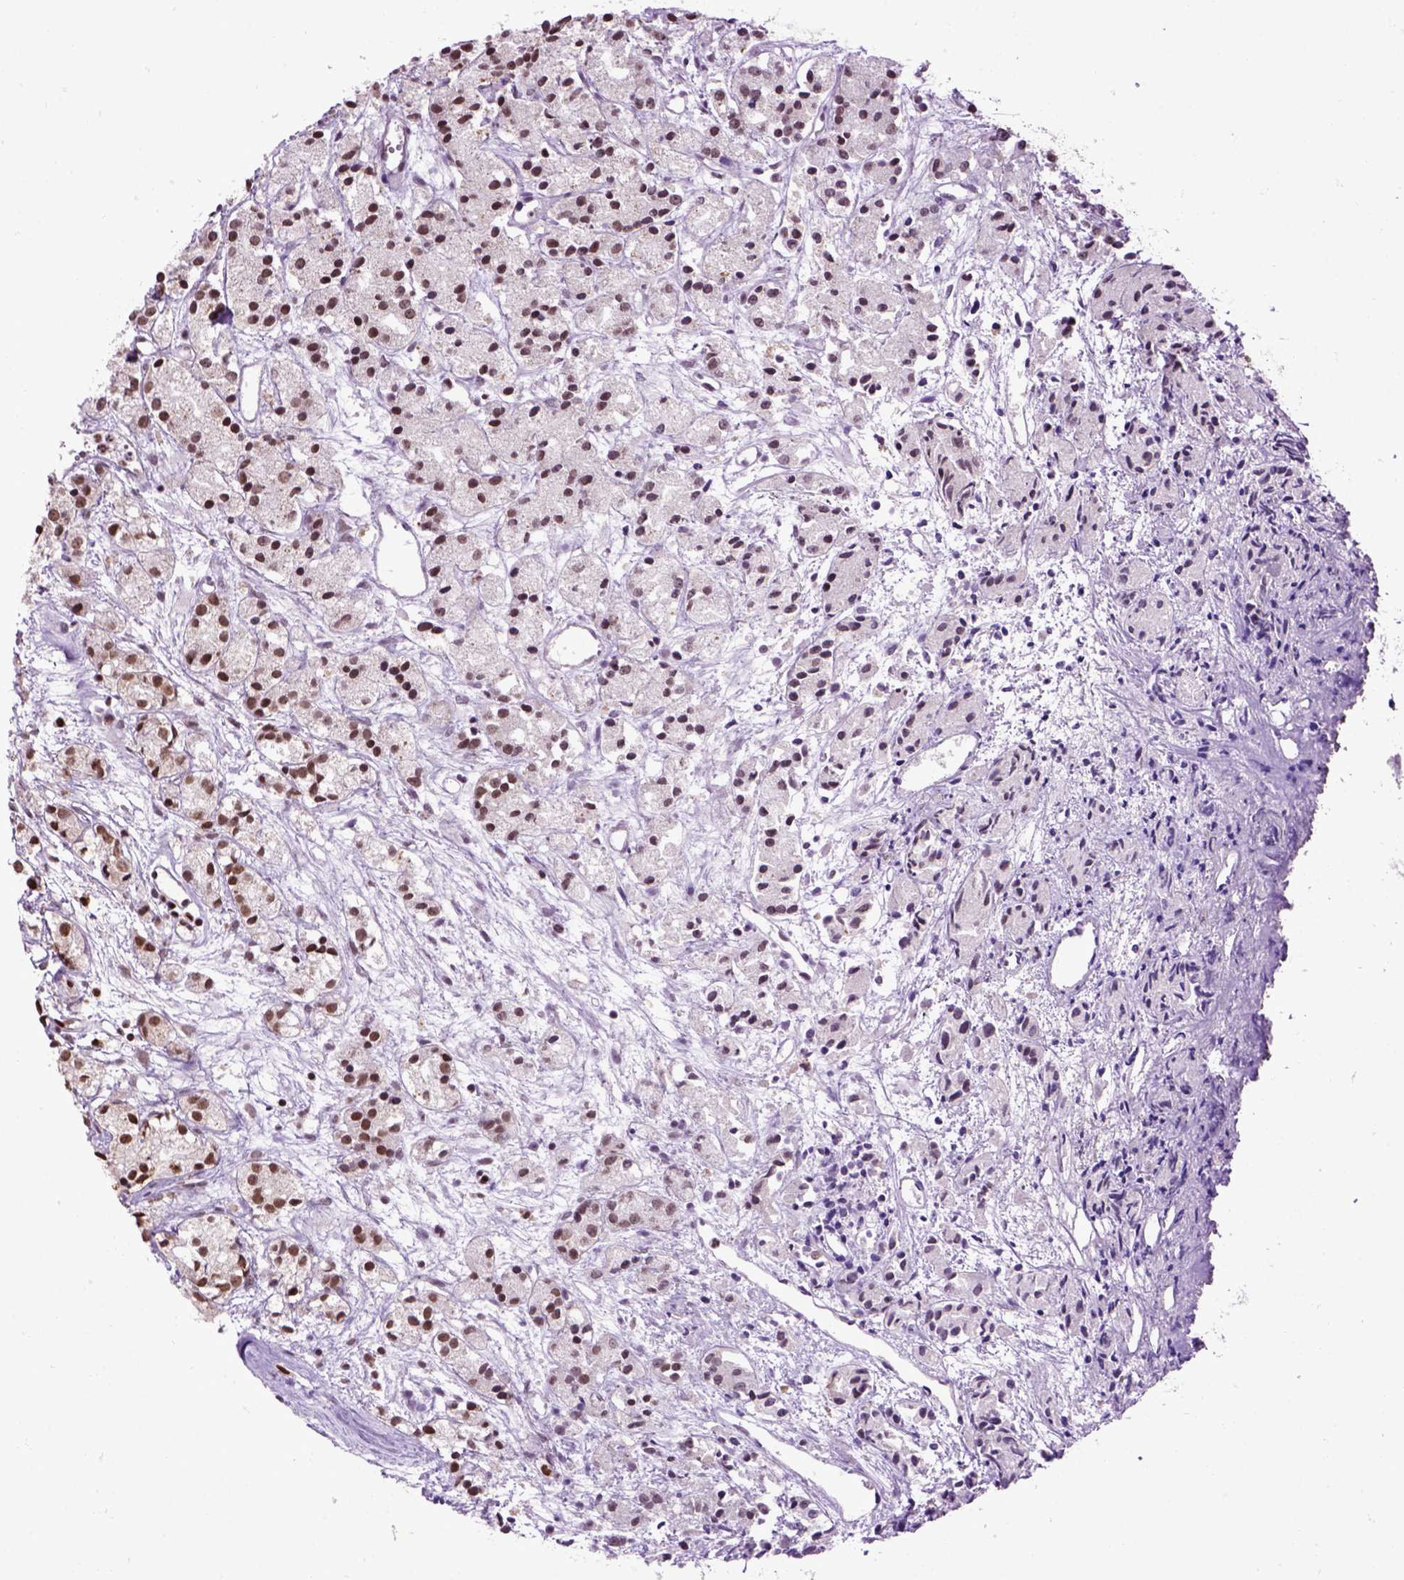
{"staining": {"intensity": "moderate", "quantity": "<25%", "location": "nuclear"}, "tissue": "prostate cancer", "cell_type": "Tumor cells", "image_type": "cancer", "snomed": [{"axis": "morphology", "description": "Adenocarcinoma, Medium grade"}, {"axis": "topography", "description": "Prostate"}], "caption": "Immunohistochemistry of human adenocarcinoma (medium-grade) (prostate) shows low levels of moderate nuclear staining in about <25% of tumor cells.", "gene": "CELF1", "patient": {"sex": "male", "age": 74}}